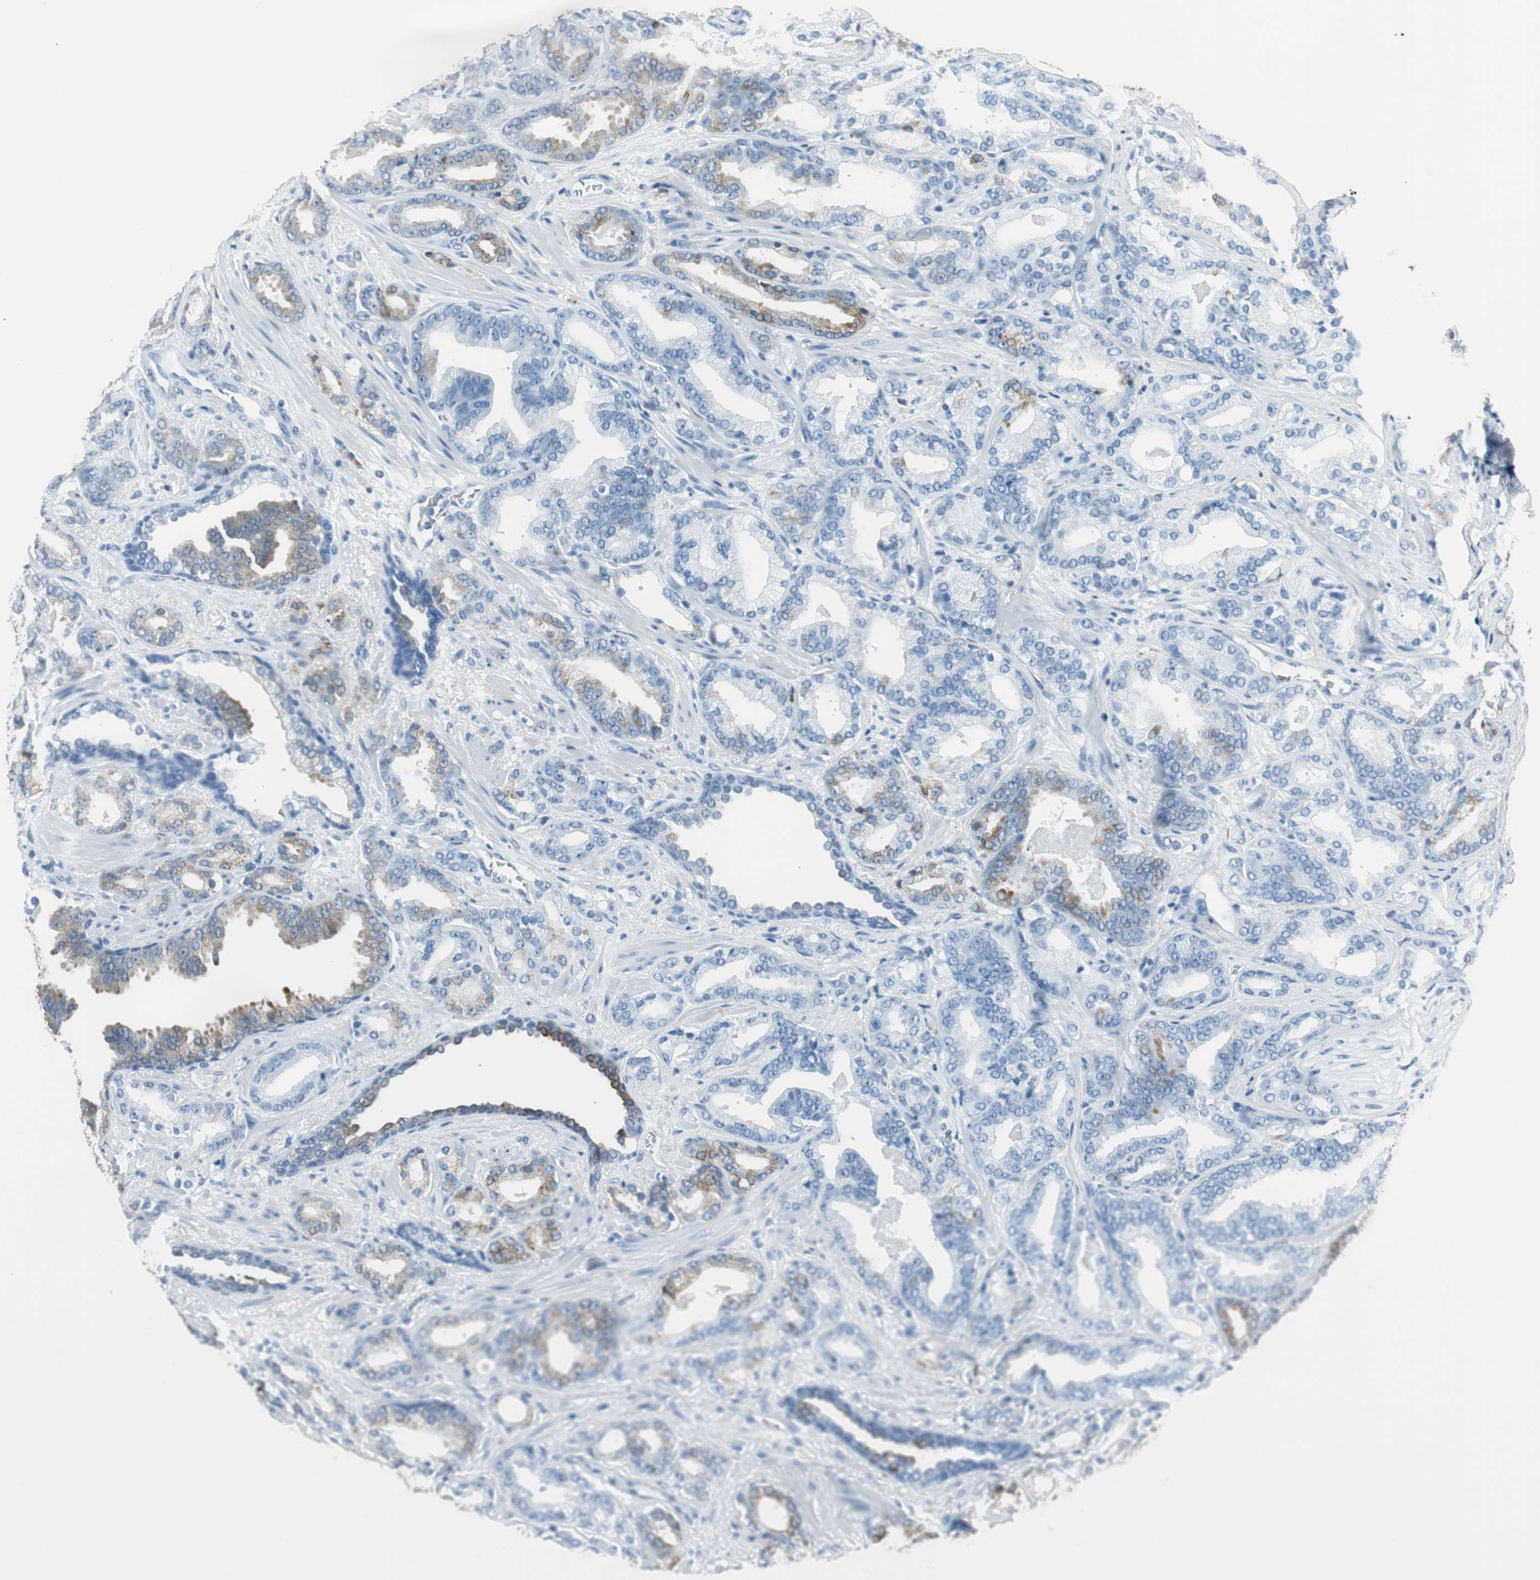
{"staining": {"intensity": "moderate", "quantity": "25%-75%", "location": "cytoplasmic/membranous"}, "tissue": "prostate cancer", "cell_type": "Tumor cells", "image_type": "cancer", "snomed": [{"axis": "morphology", "description": "Adenocarcinoma, Low grade"}, {"axis": "topography", "description": "Prostate"}], "caption": "This photomicrograph reveals immunohistochemistry (IHC) staining of human prostate cancer, with medium moderate cytoplasmic/membranous staining in about 25%-75% of tumor cells.", "gene": "AGR2", "patient": {"sex": "male", "age": 63}}